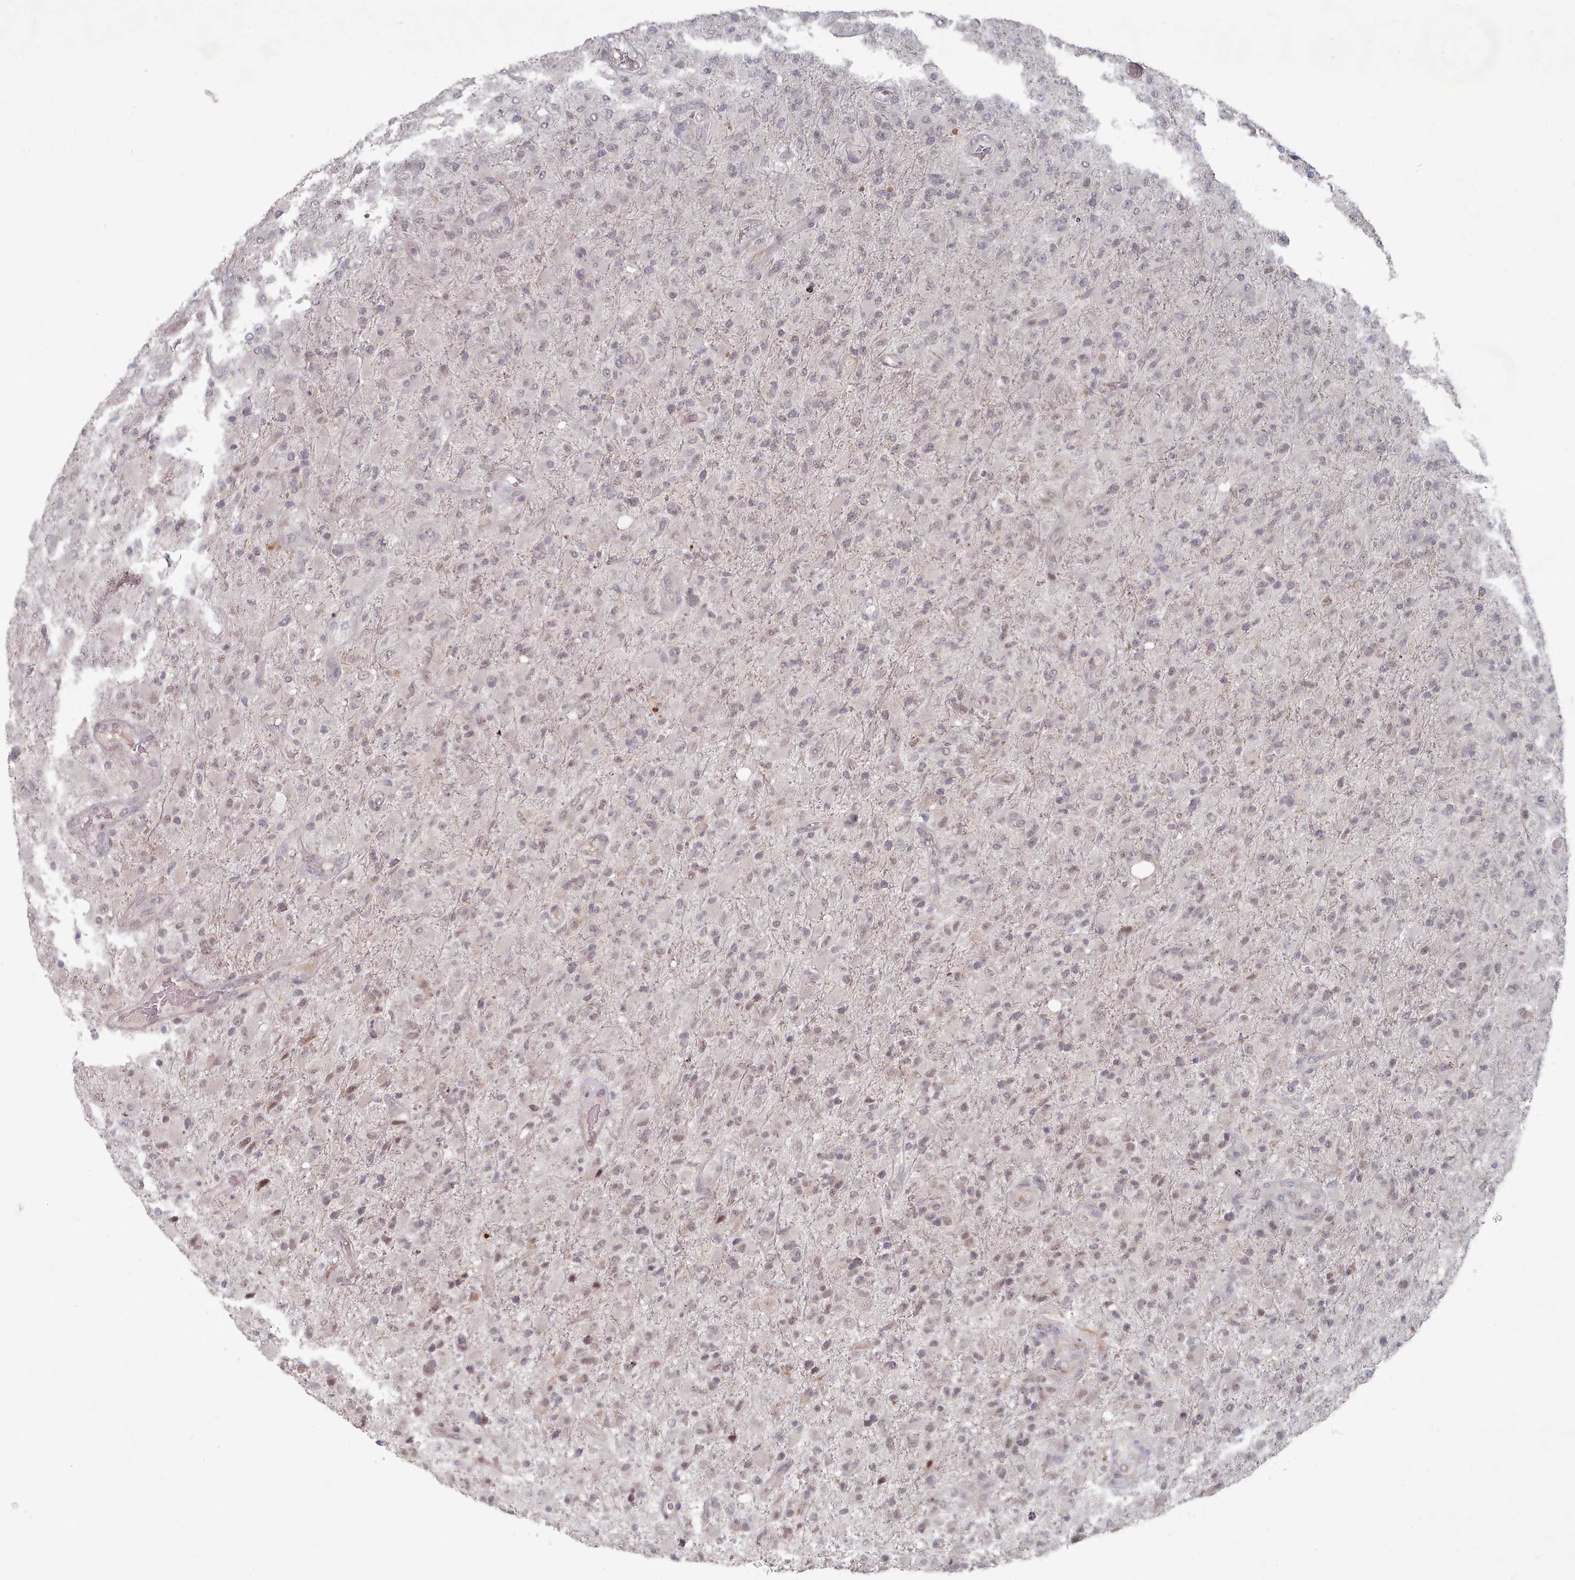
{"staining": {"intensity": "negative", "quantity": "none", "location": "none"}, "tissue": "glioma", "cell_type": "Tumor cells", "image_type": "cancer", "snomed": [{"axis": "morphology", "description": "Glioma, malignant, Low grade"}, {"axis": "topography", "description": "Brain"}], "caption": "Tumor cells show no significant protein positivity in malignant low-grade glioma.", "gene": "CPSF4", "patient": {"sex": "male", "age": 65}}